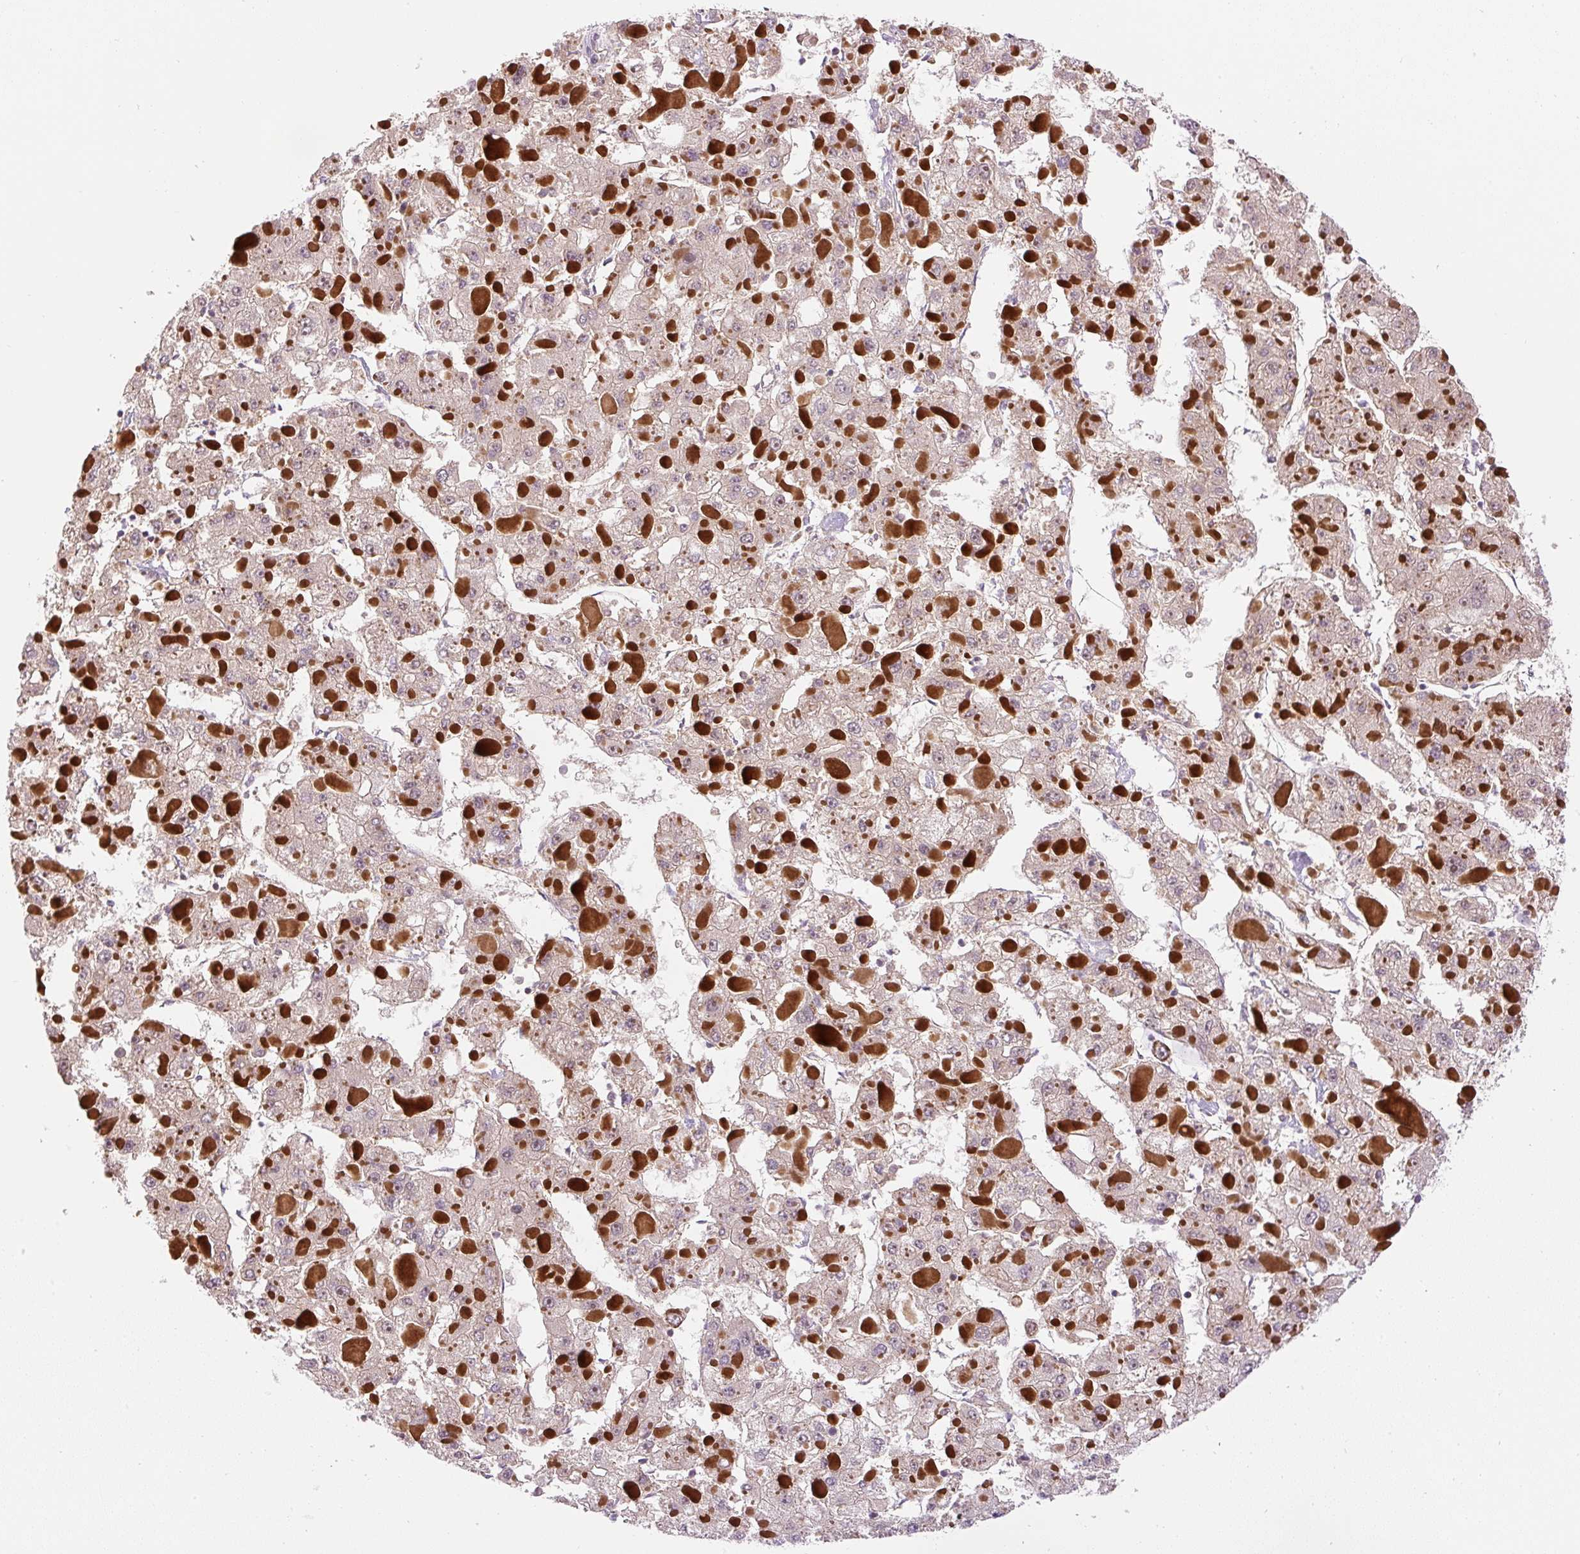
{"staining": {"intensity": "negative", "quantity": "none", "location": "none"}, "tissue": "liver cancer", "cell_type": "Tumor cells", "image_type": "cancer", "snomed": [{"axis": "morphology", "description": "Carcinoma, Hepatocellular, NOS"}, {"axis": "topography", "description": "Liver"}], "caption": "A high-resolution micrograph shows immunohistochemistry staining of hepatocellular carcinoma (liver), which displays no significant positivity in tumor cells. The staining is performed using DAB brown chromogen with nuclei counter-stained in using hematoxylin.", "gene": "CCDC28A", "patient": {"sex": "female", "age": 73}}